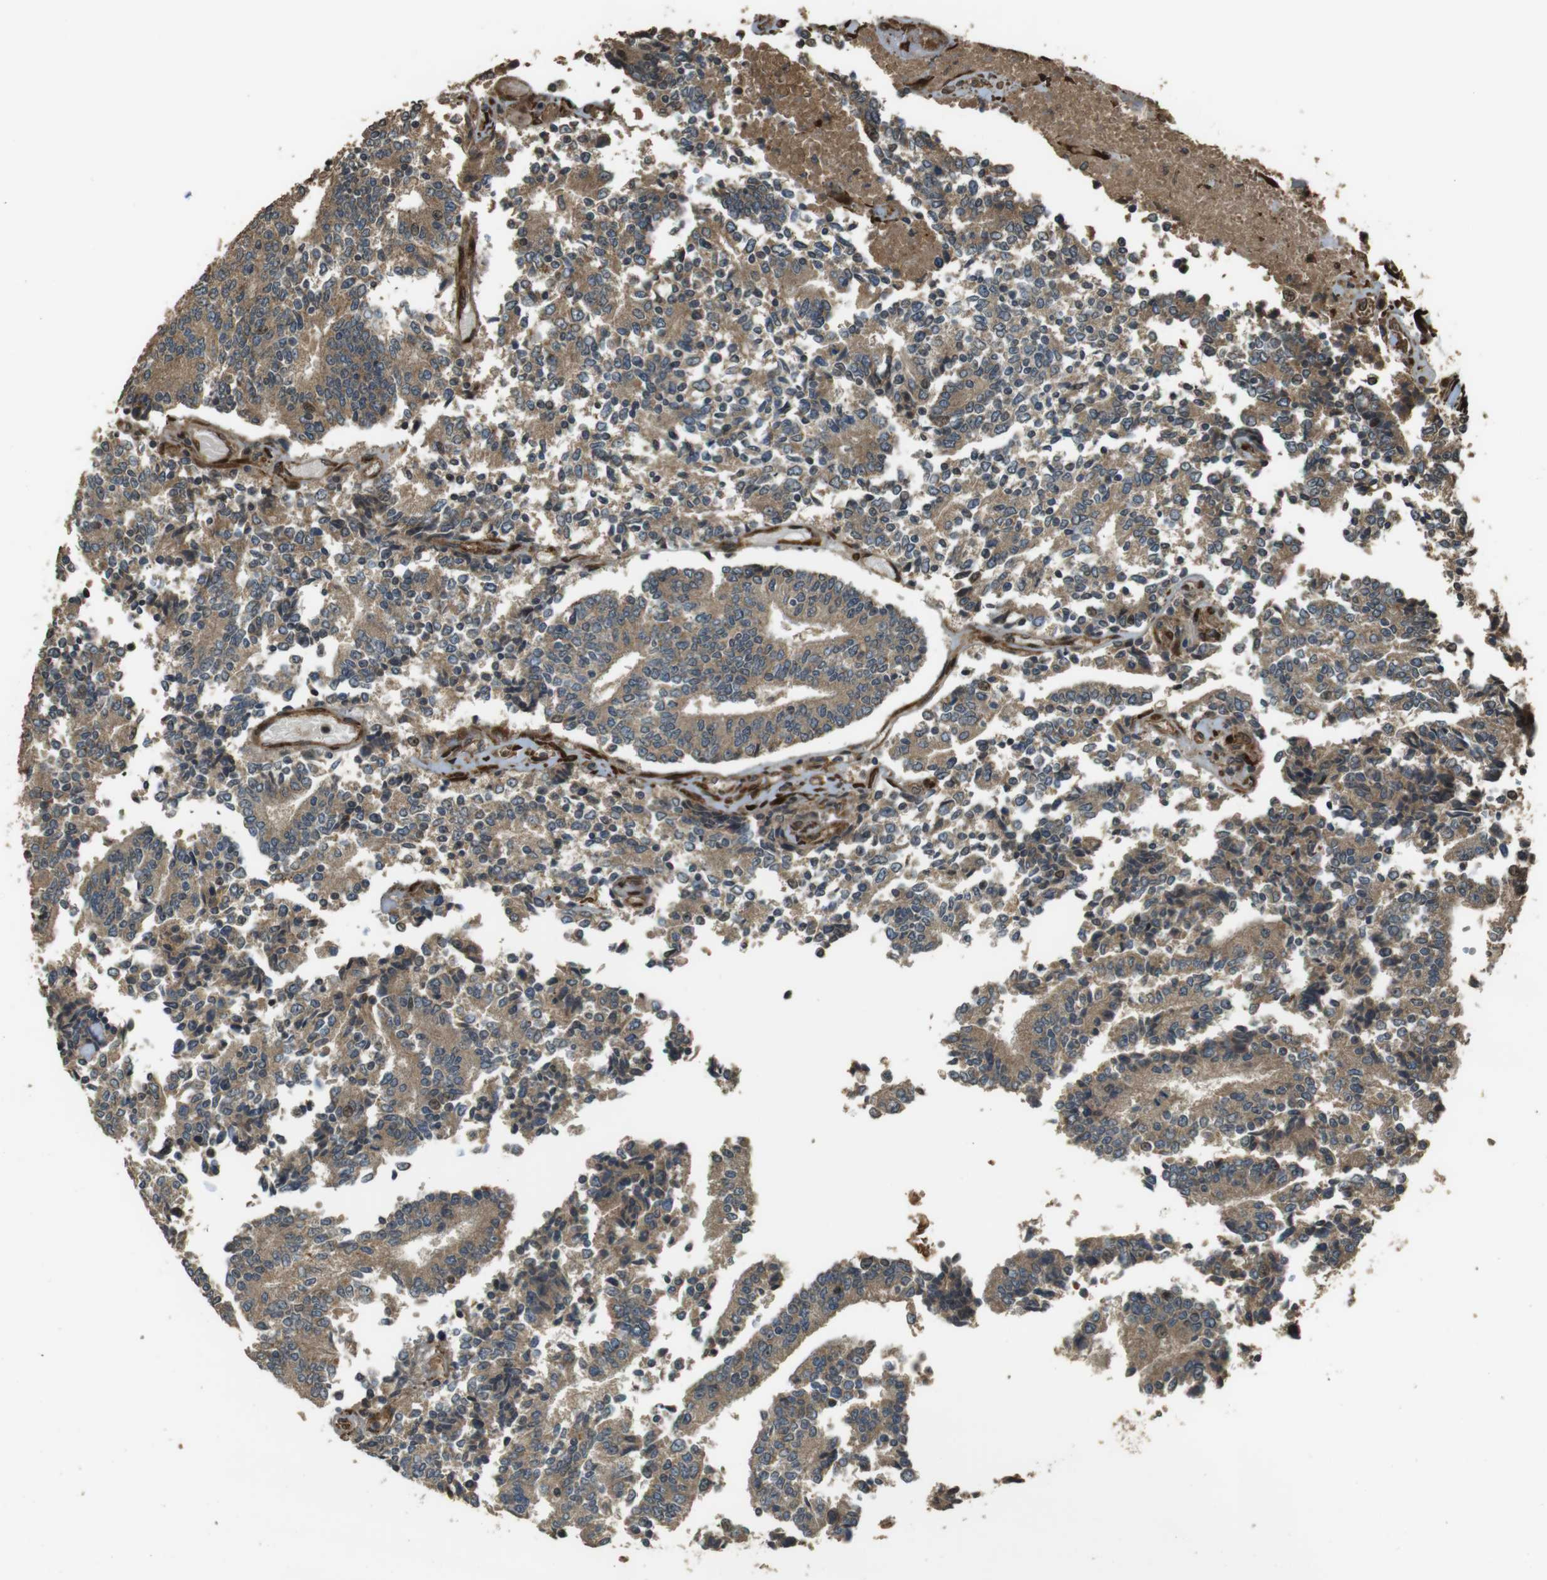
{"staining": {"intensity": "moderate", "quantity": ">75%", "location": "cytoplasmic/membranous"}, "tissue": "prostate cancer", "cell_type": "Tumor cells", "image_type": "cancer", "snomed": [{"axis": "morphology", "description": "Normal tissue, NOS"}, {"axis": "morphology", "description": "Adenocarcinoma, High grade"}, {"axis": "topography", "description": "Prostate"}, {"axis": "topography", "description": "Seminal veicle"}], "caption": "Prostate high-grade adenocarcinoma tissue exhibits moderate cytoplasmic/membranous positivity in about >75% of tumor cells, visualized by immunohistochemistry.", "gene": "MSRB3", "patient": {"sex": "male", "age": 55}}